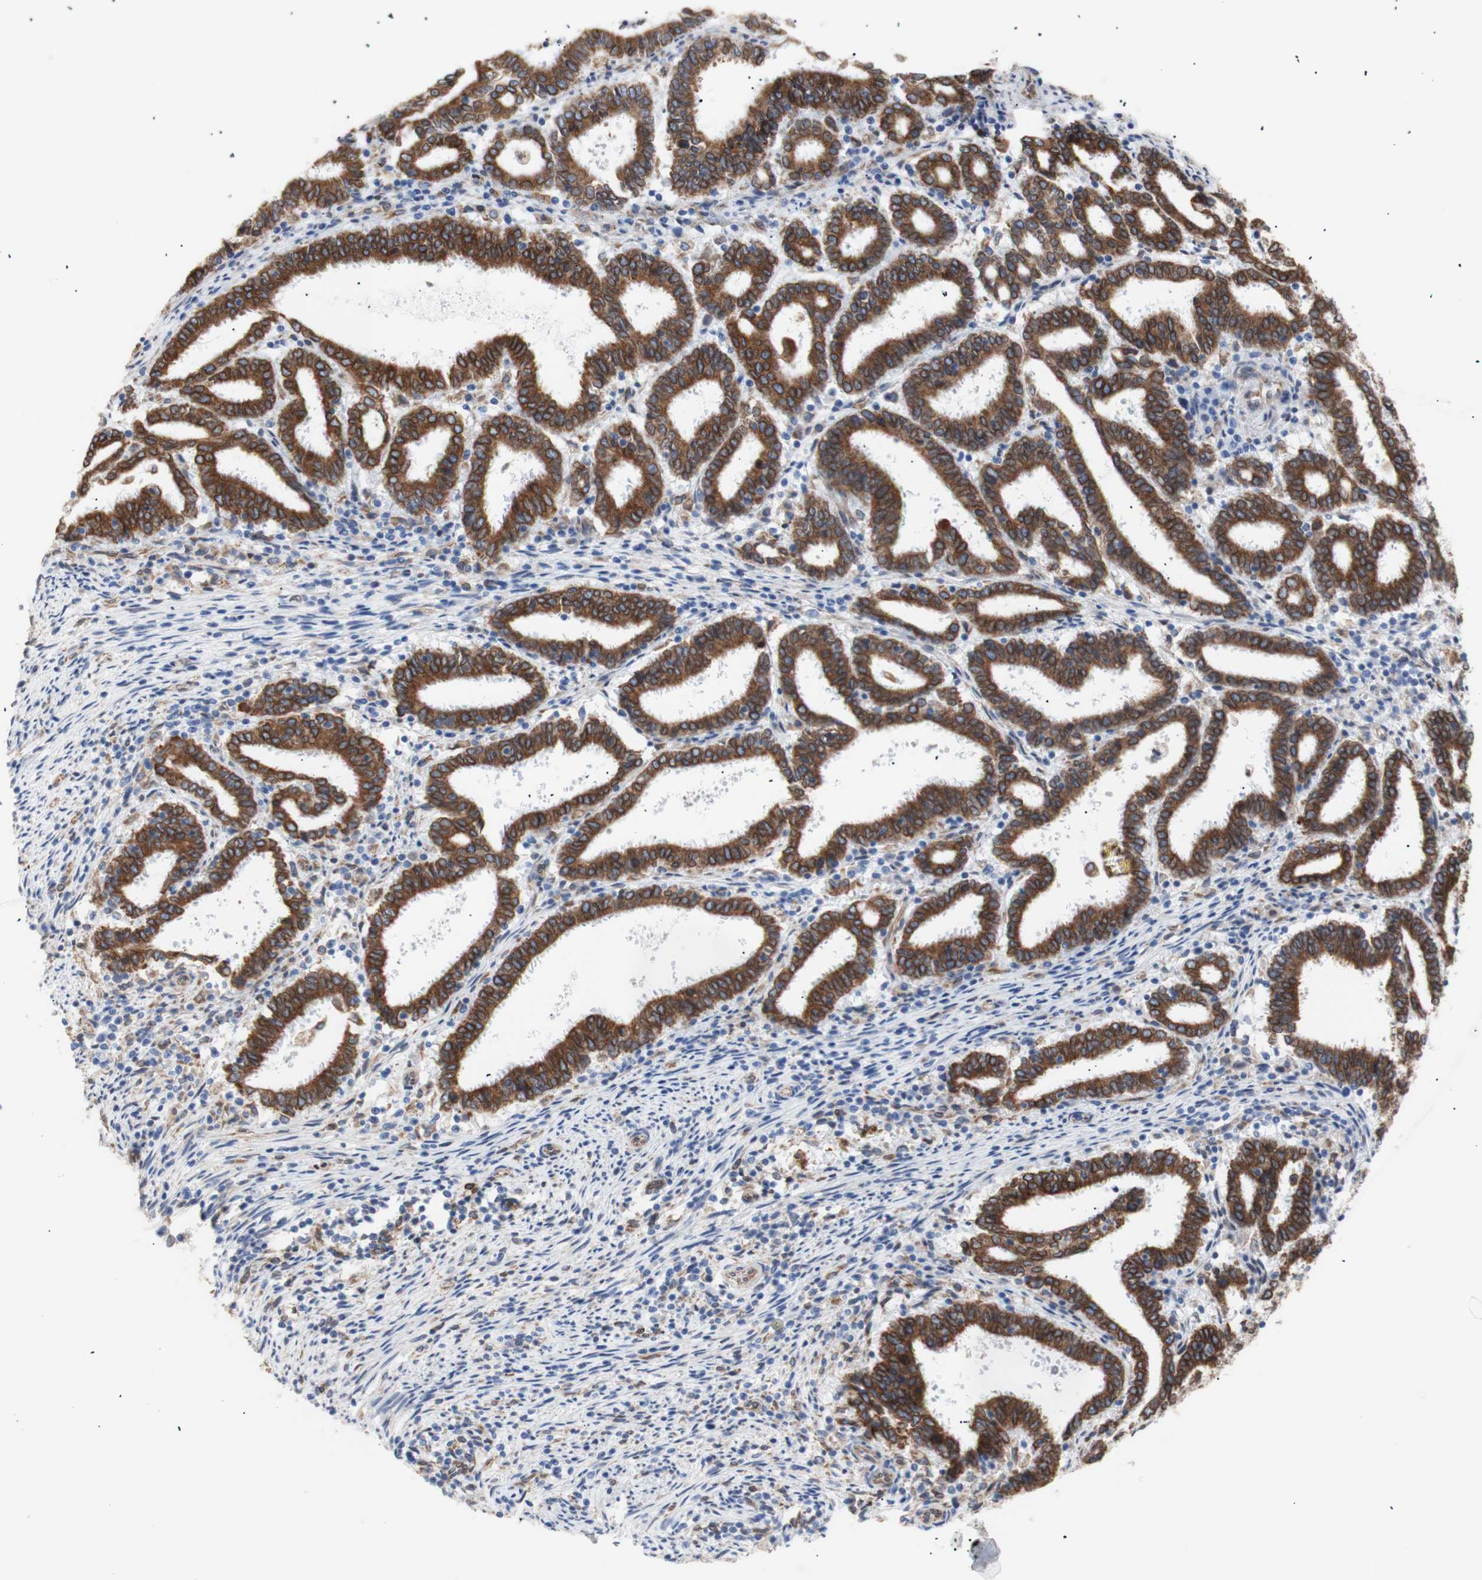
{"staining": {"intensity": "strong", "quantity": ">75%", "location": "cytoplasmic/membranous,nuclear"}, "tissue": "endometrial cancer", "cell_type": "Tumor cells", "image_type": "cancer", "snomed": [{"axis": "morphology", "description": "Adenocarcinoma, NOS"}, {"axis": "topography", "description": "Uterus"}], "caption": "The immunohistochemical stain shows strong cytoplasmic/membranous and nuclear staining in tumor cells of endometrial cancer tissue. The staining was performed using DAB to visualize the protein expression in brown, while the nuclei were stained in blue with hematoxylin (Magnification: 20x).", "gene": "ERLIN1", "patient": {"sex": "female", "age": 83}}